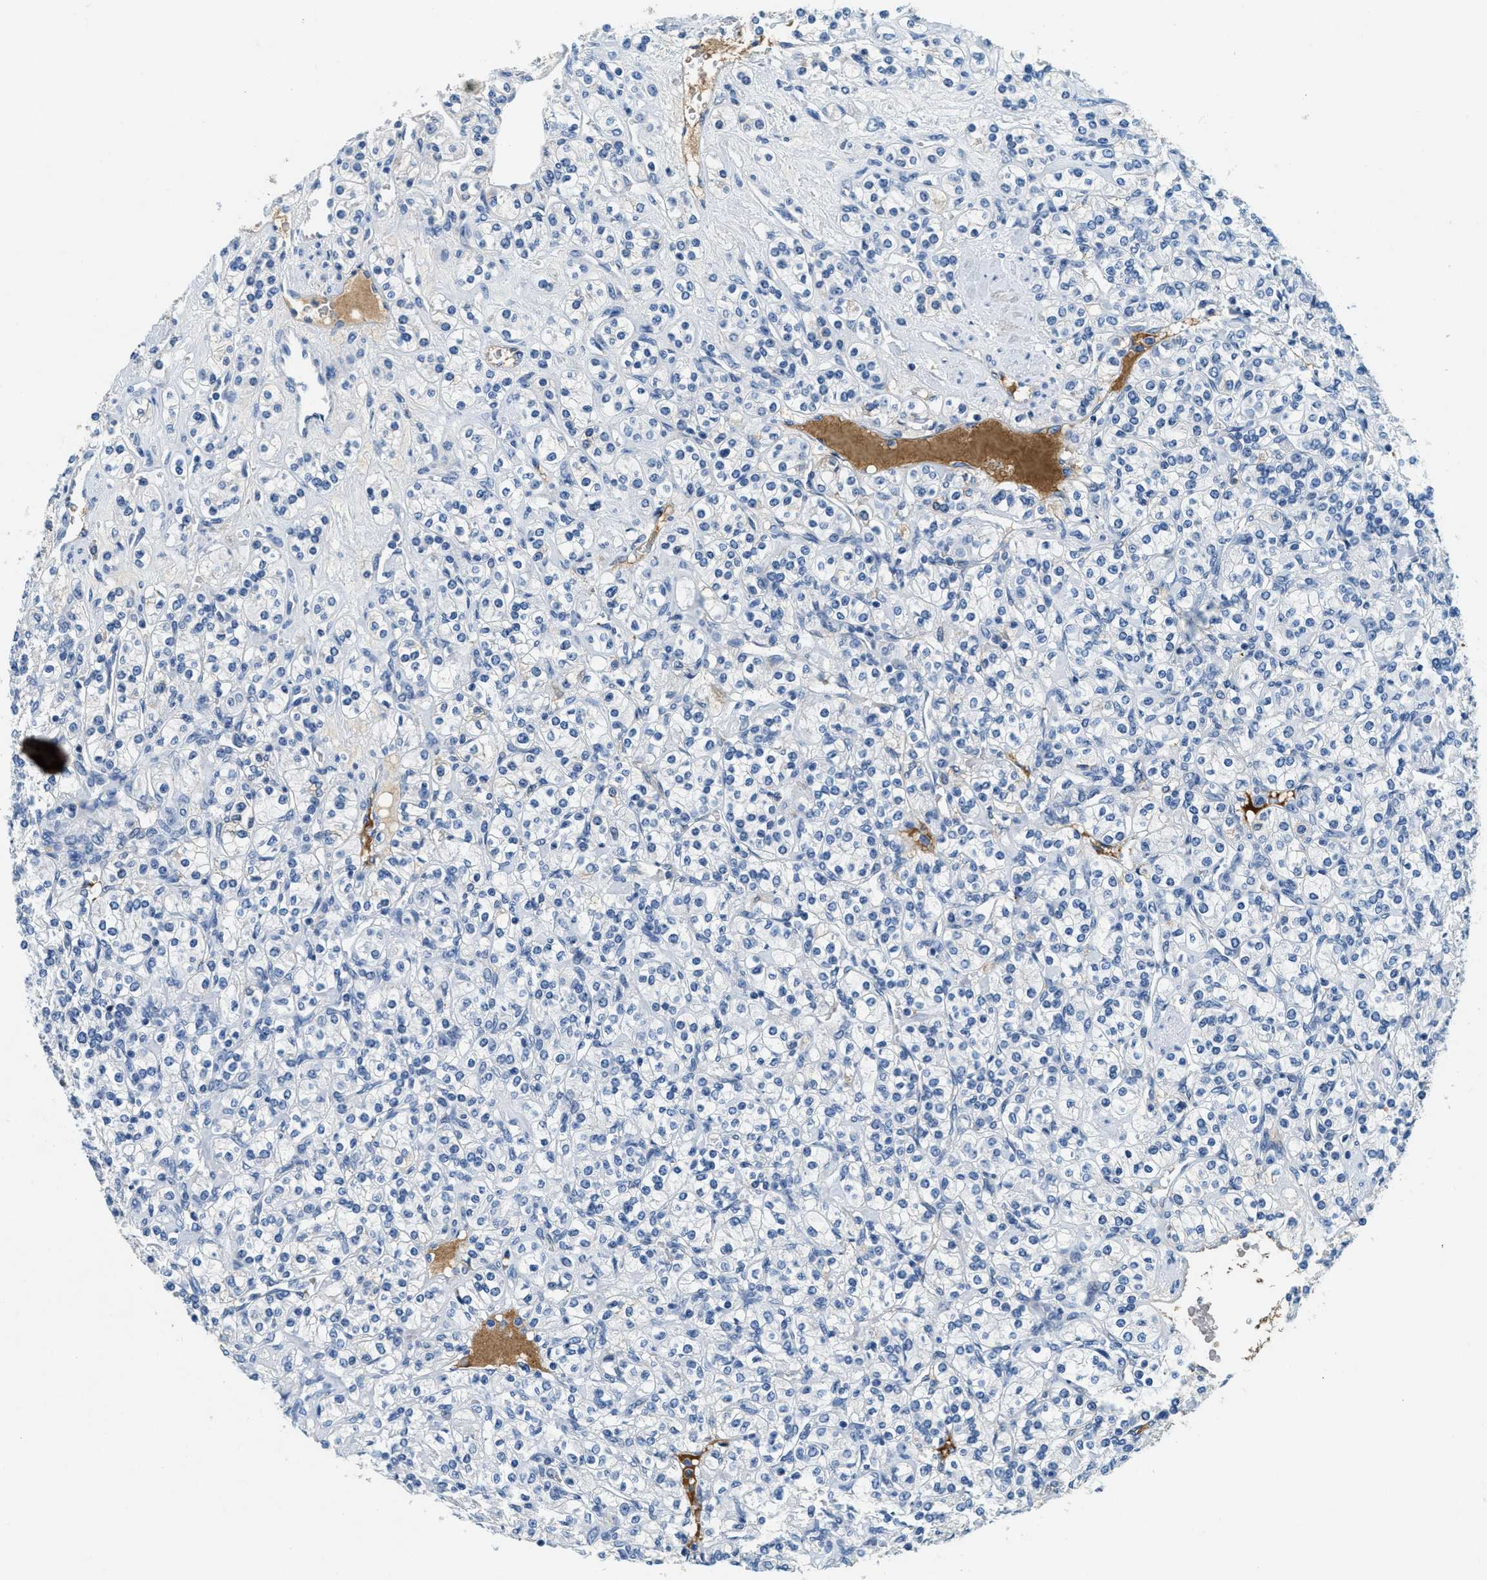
{"staining": {"intensity": "negative", "quantity": "none", "location": "none"}, "tissue": "renal cancer", "cell_type": "Tumor cells", "image_type": "cancer", "snomed": [{"axis": "morphology", "description": "Adenocarcinoma, NOS"}, {"axis": "topography", "description": "Kidney"}], "caption": "Tumor cells show no significant staining in renal adenocarcinoma. (IHC, brightfield microscopy, high magnification).", "gene": "A2M", "patient": {"sex": "male", "age": 77}}